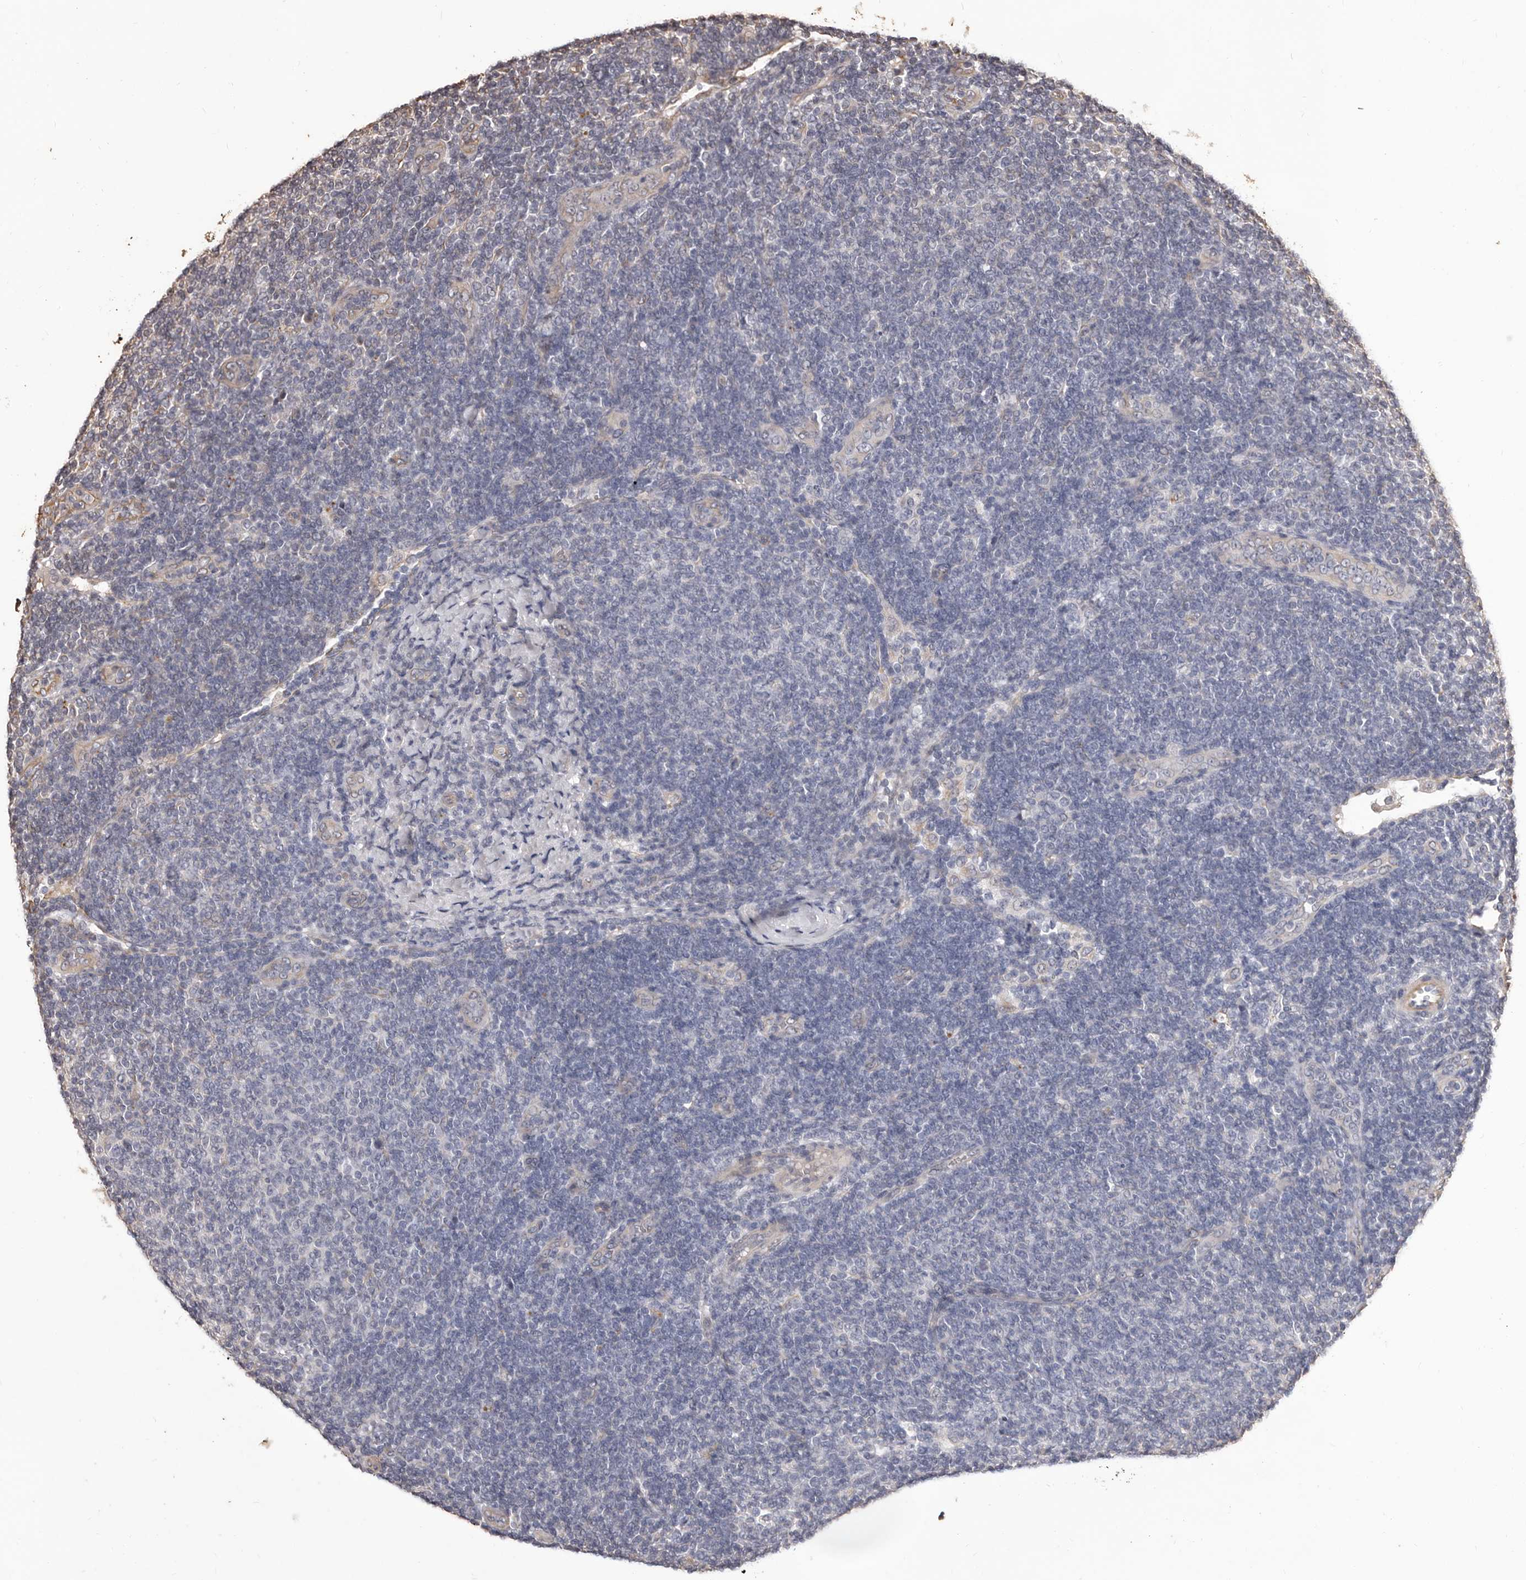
{"staining": {"intensity": "negative", "quantity": "none", "location": "none"}, "tissue": "lymphoma", "cell_type": "Tumor cells", "image_type": "cancer", "snomed": [{"axis": "morphology", "description": "Malignant lymphoma, non-Hodgkin's type, Low grade"}, {"axis": "topography", "description": "Lymph node"}], "caption": "Immunohistochemistry (IHC) micrograph of neoplastic tissue: malignant lymphoma, non-Hodgkin's type (low-grade) stained with DAB exhibits no significant protein positivity in tumor cells. Brightfield microscopy of IHC stained with DAB (3,3'-diaminobenzidine) (brown) and hematoxylin (blue), captured at high magnification.", "gene": "ALPK1", "patient": {"sex": "male", "age": 66}}